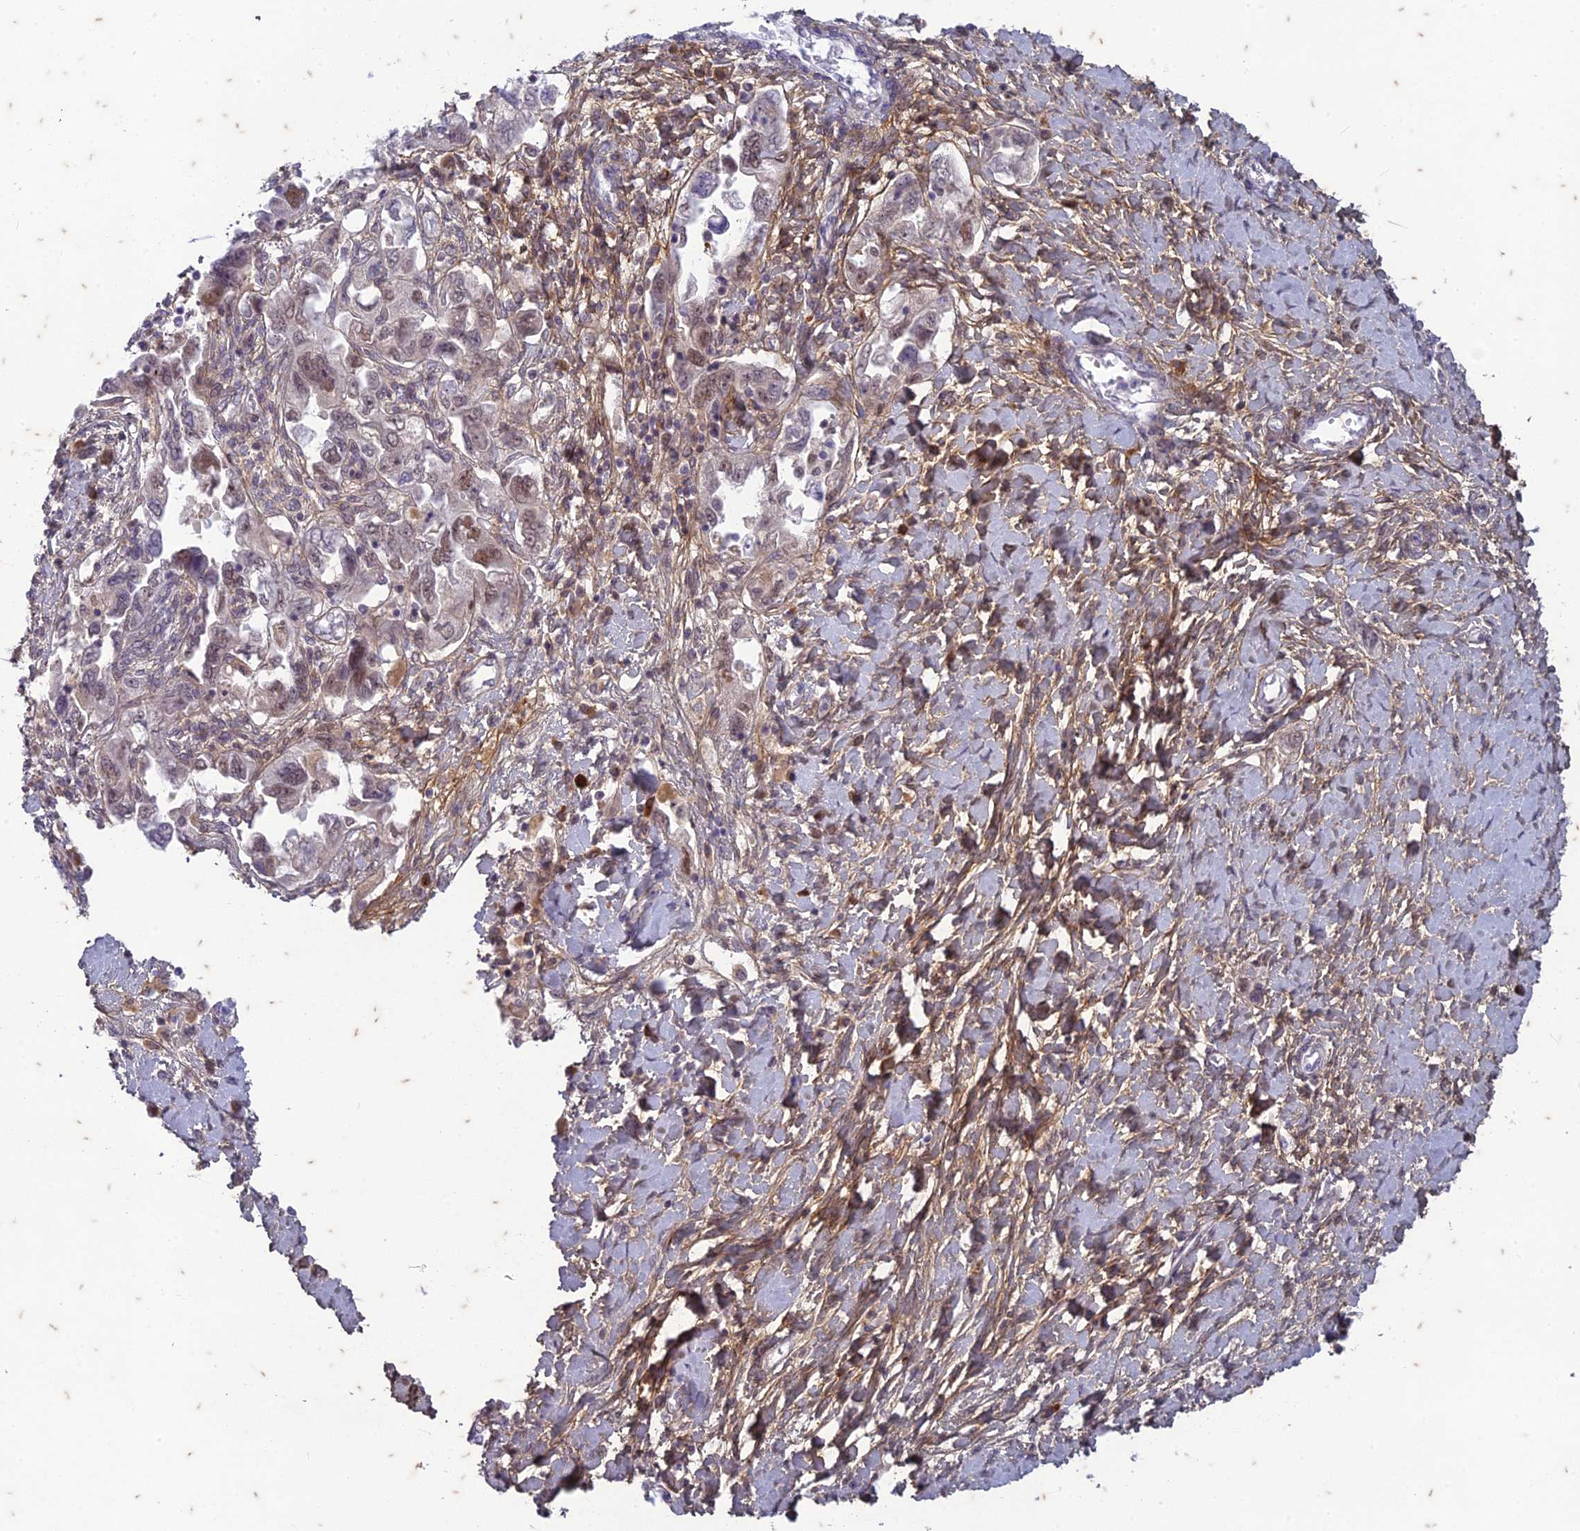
{"staining": {"intensity": "moderate", "quantity": "<25%", "location": "nuclear"}, "tissue": "ovarian cancer", "cell_type": "Tumor cells", "image_type": "cancer", "snomed": [{"axis": "morphology", "description": "Carcinoma, NOS"}, {"axis": "morphology", "description": "Cystadenocarcinoma, serous, NOS"}, {"axis": "topography", "description": "Ovary"}], "caption": "Tumor cells show moderate nuclear positivity in about <25% of cells in ovarian cancer (carcinoma). Ihc stains the protein in brown and the nuclei are stained blue.", "gene": "PABPN1L", "patient": {"sex": "female", "age": 69}}